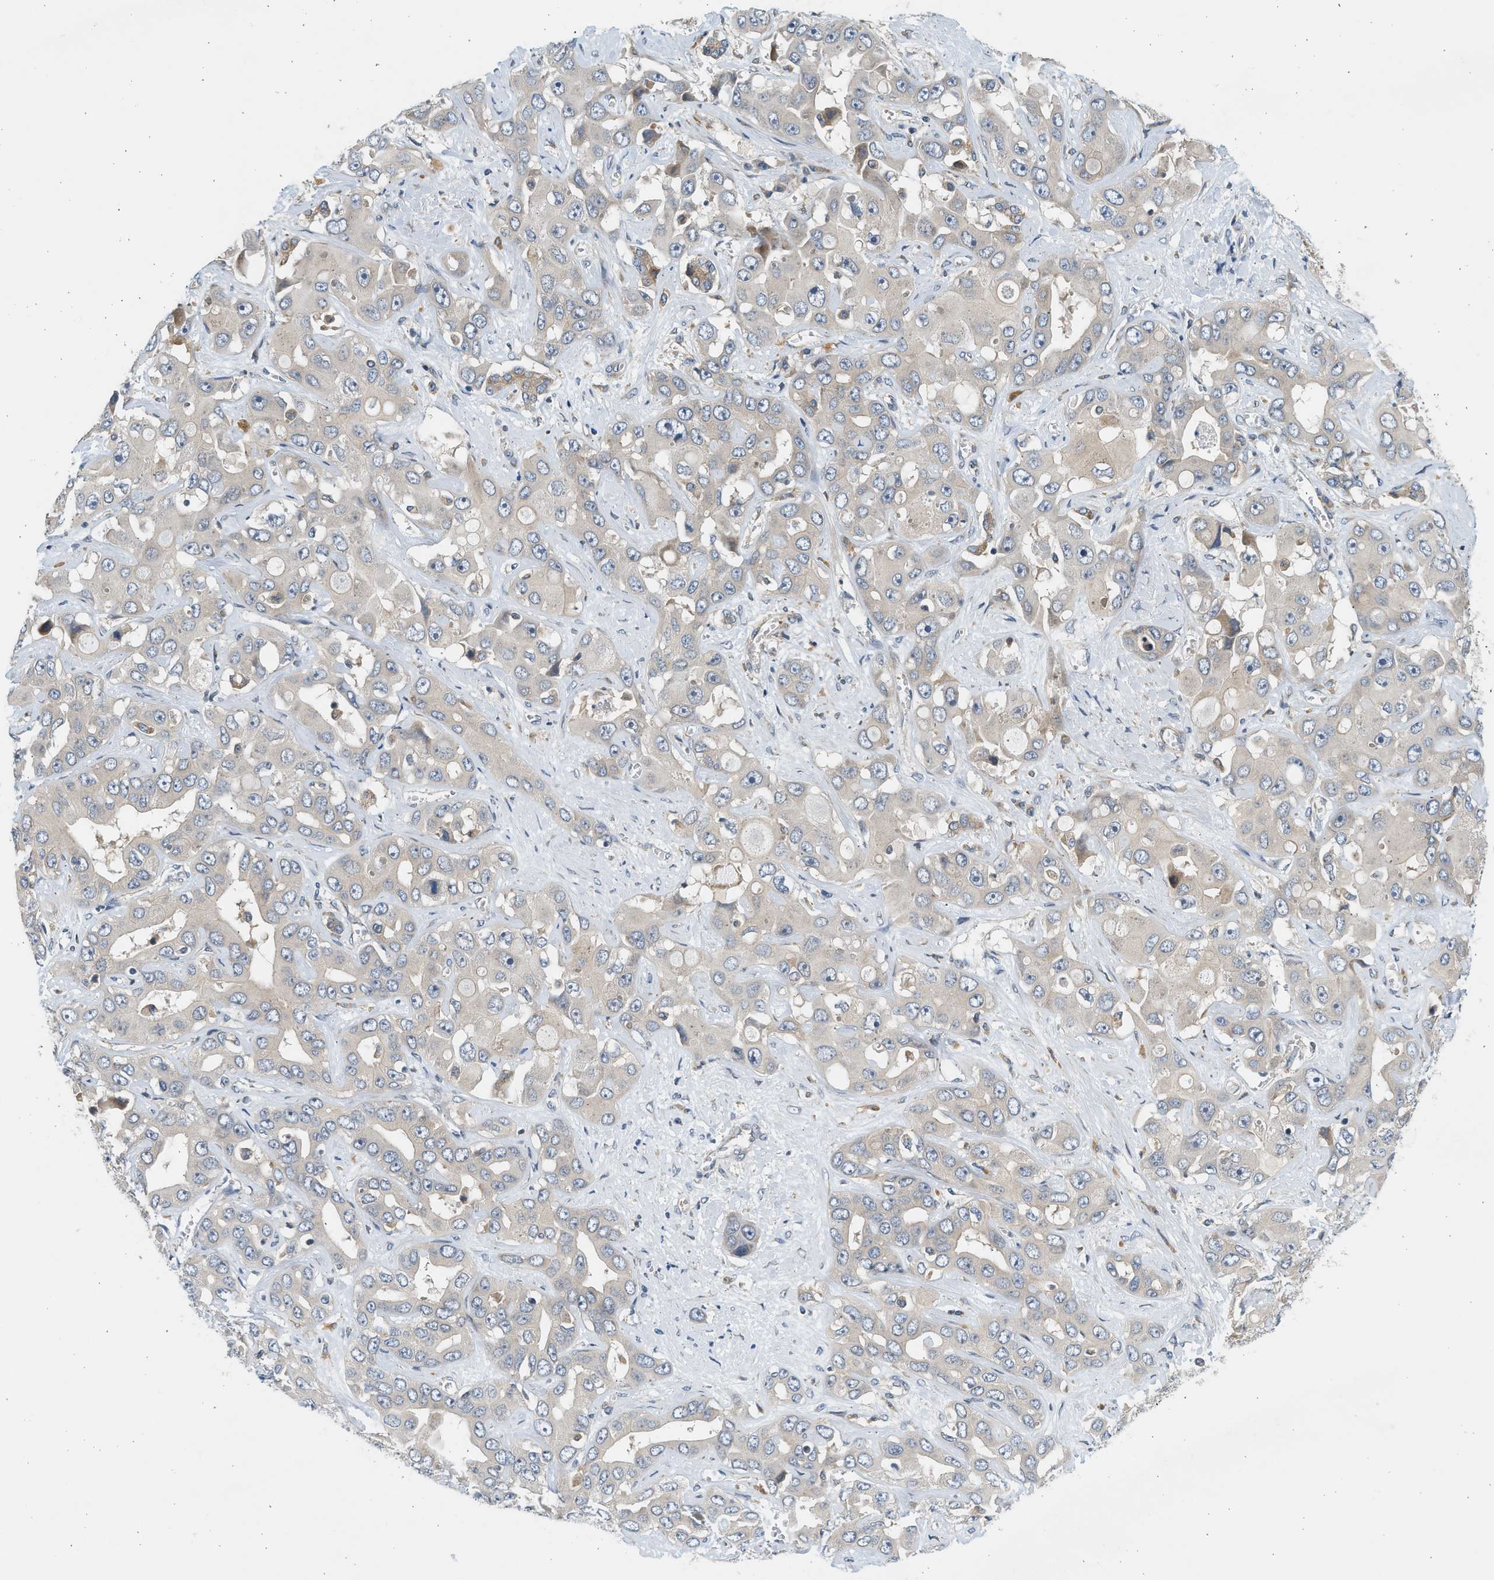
{"staining": {"intensity": "negative", "quantity": "none", "location": "none"}, "tissue": "liver cancer", "cell_type": "Tumor cells", "image_type": "cancer", "snomed": [{"axis": "morphology", "description": "Cholangiocarcinoma"}, {"axis": "topography", "description": "Liver"}], "caption": "Immunohistochemistry (IHC) histopathology image of neoplastic tissue: human cholangiocarcinoma (liver) stained with DAB (3,3'-diaminobenzidine) displays no significant protein staining in tumor cells.", "gene": "KDELR2", "patient": {"sex": "female", "age": 52}}